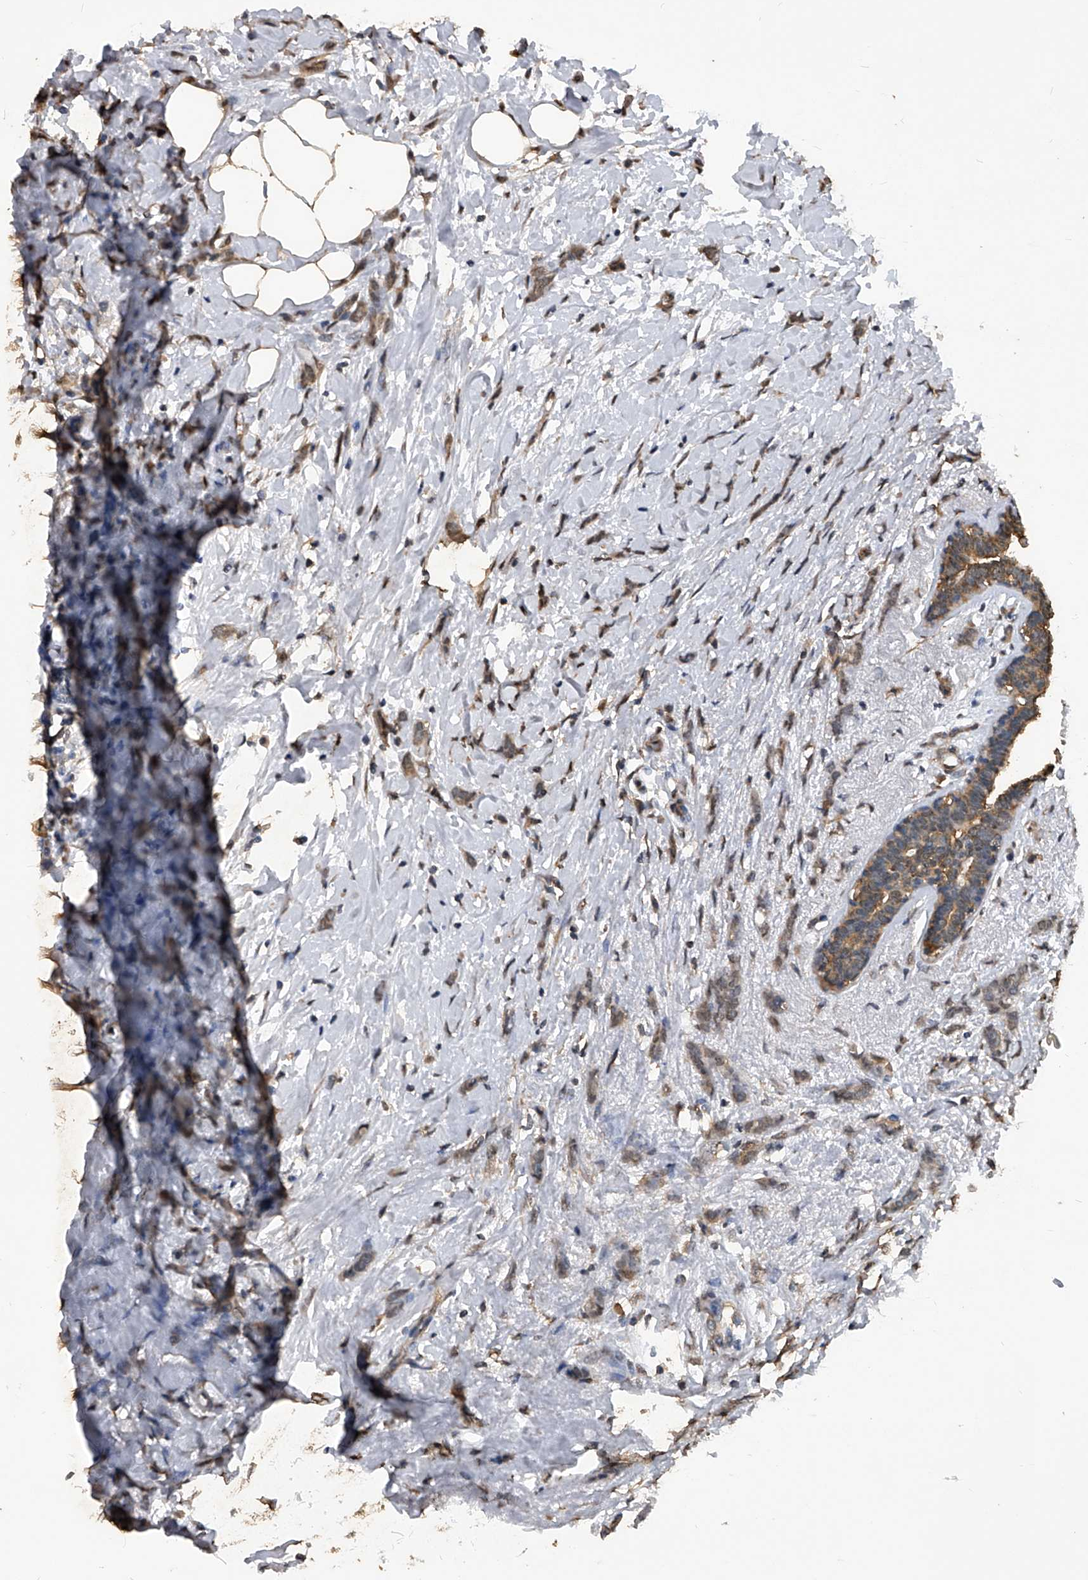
{"staining": {"intensity": "weak", "quantity": "25%-75%", "location": "cytoplasmic/membranous"}, "tissue": "breast cancer", "cell_type": "Tumor cells", "image_type": "cancer", "snomed": [{"axis": "morphology", "description": "Lobular carcinoma, in situ"}, {"axis": "morphology", "description": "Lobular carcinoma"}, {"axis": "topography", "description": "Breast"}], "caption": "Protein positivity by immunohistochemistry displays weak cytoplasmic/membranous staining in approximately 25%-75% of tumor cells in lobular carcinoma in situ (breast). Using DAB (brown) and hematoxylin (blue) stains, captured at high magnification using brightfield microscopy.", "gene": "FBXL4", "patient": {"sex": "female", "age": 41}}